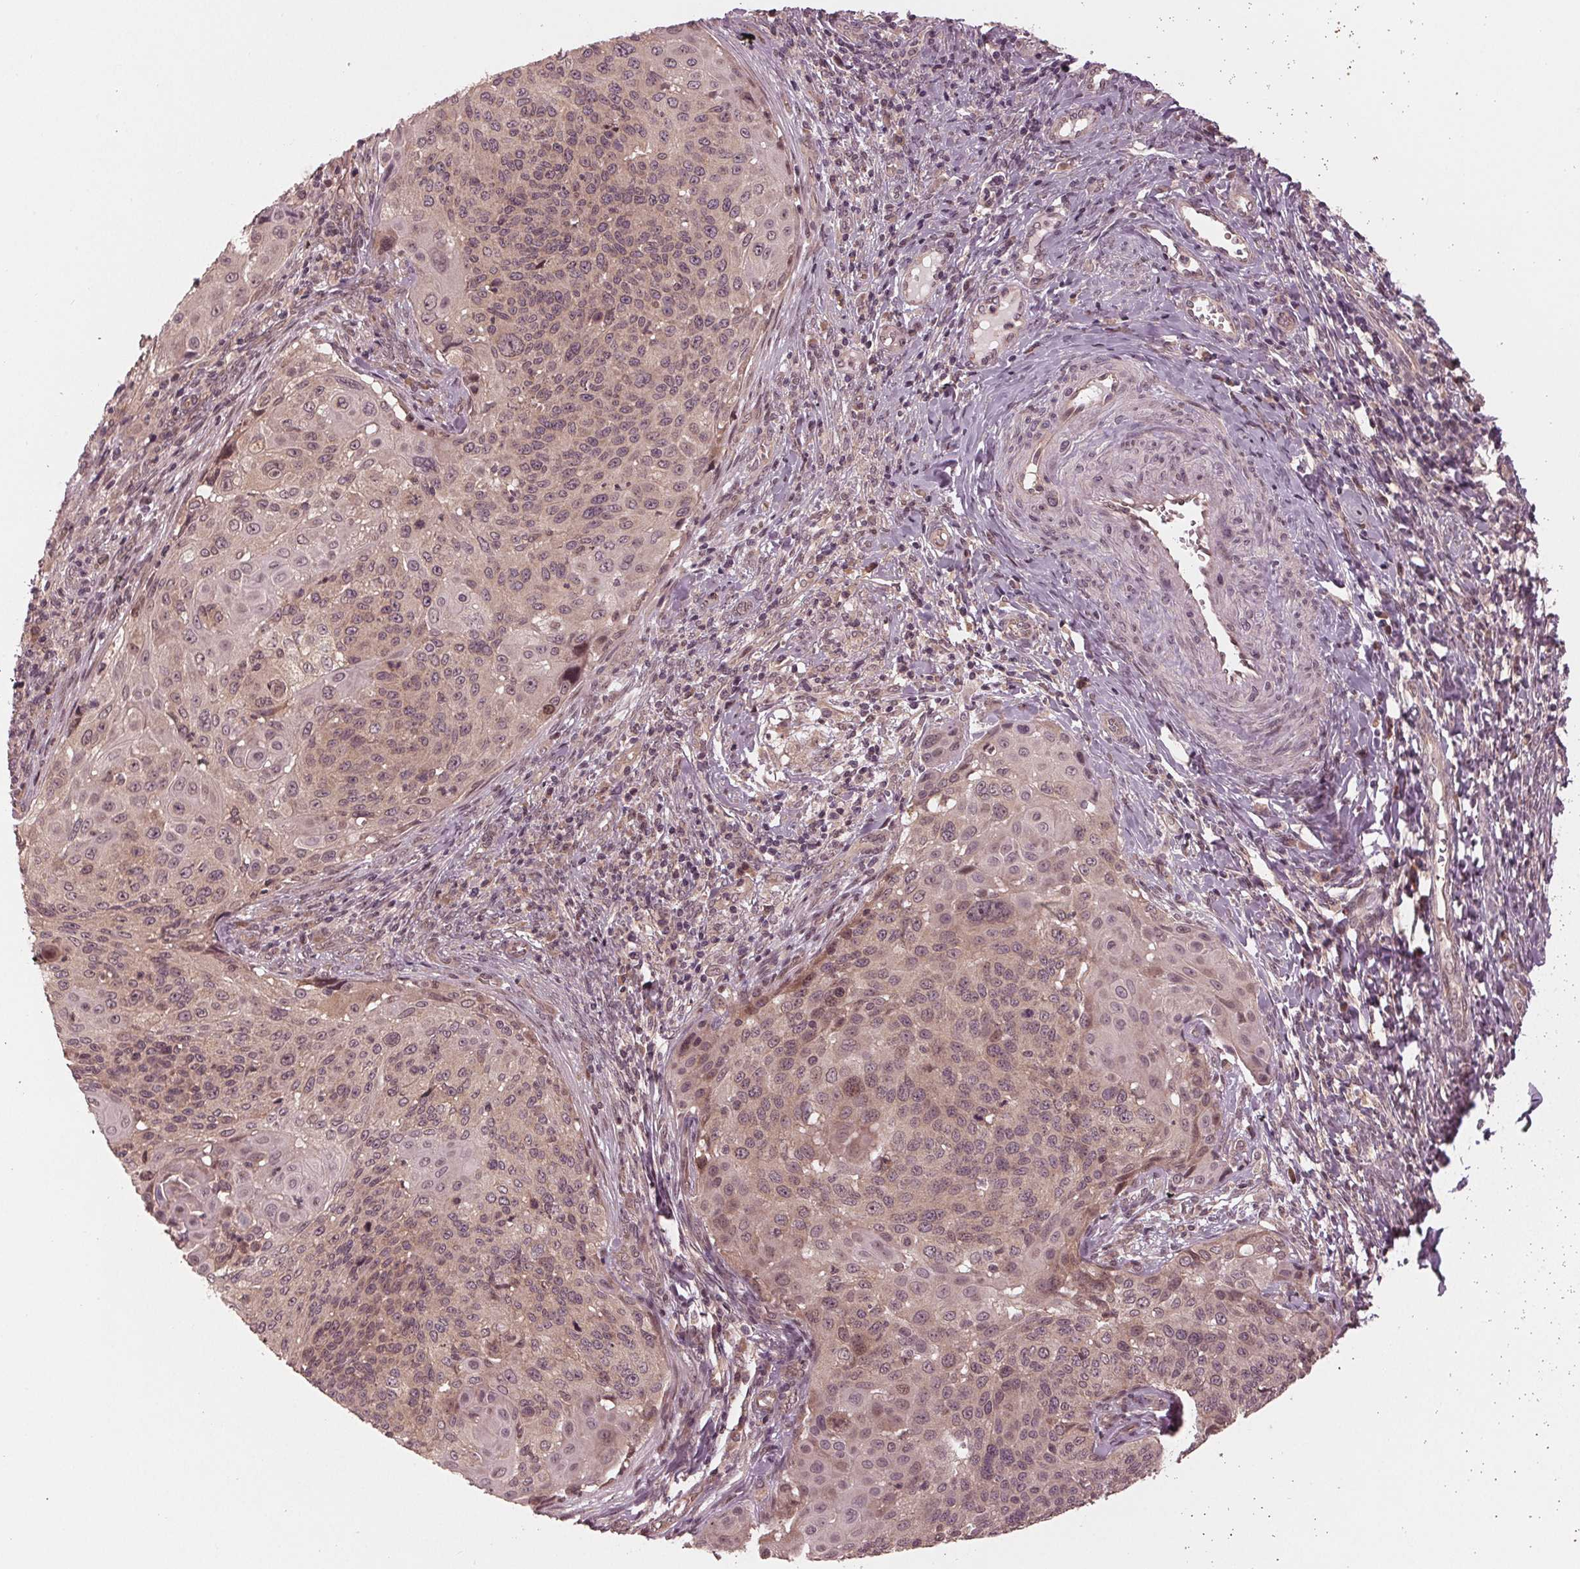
{"staining": {"intensity": "weak", "quantity": "25%-75%", "location": "cytoplasmic/membranous,nuclear"}, "tissue": "cervical cancer", "cell_type": "Tumor cells", "image_type": "cancer", "snomed": [{"axis": "morphology", "description": "Squamous cell carcinoma, NOS"}, {"axis": "topography", "description": "Cervix"}], "caption": "Cervical cancer (squamous cell carcinoma) stained for a protein (brown) displays weak cytoplasmic/membranous and nuclear positive staining in about 25%-75% of tumor cells.", "gene": "ZNF471", "patient": {"sex": "female", "age": 49}}